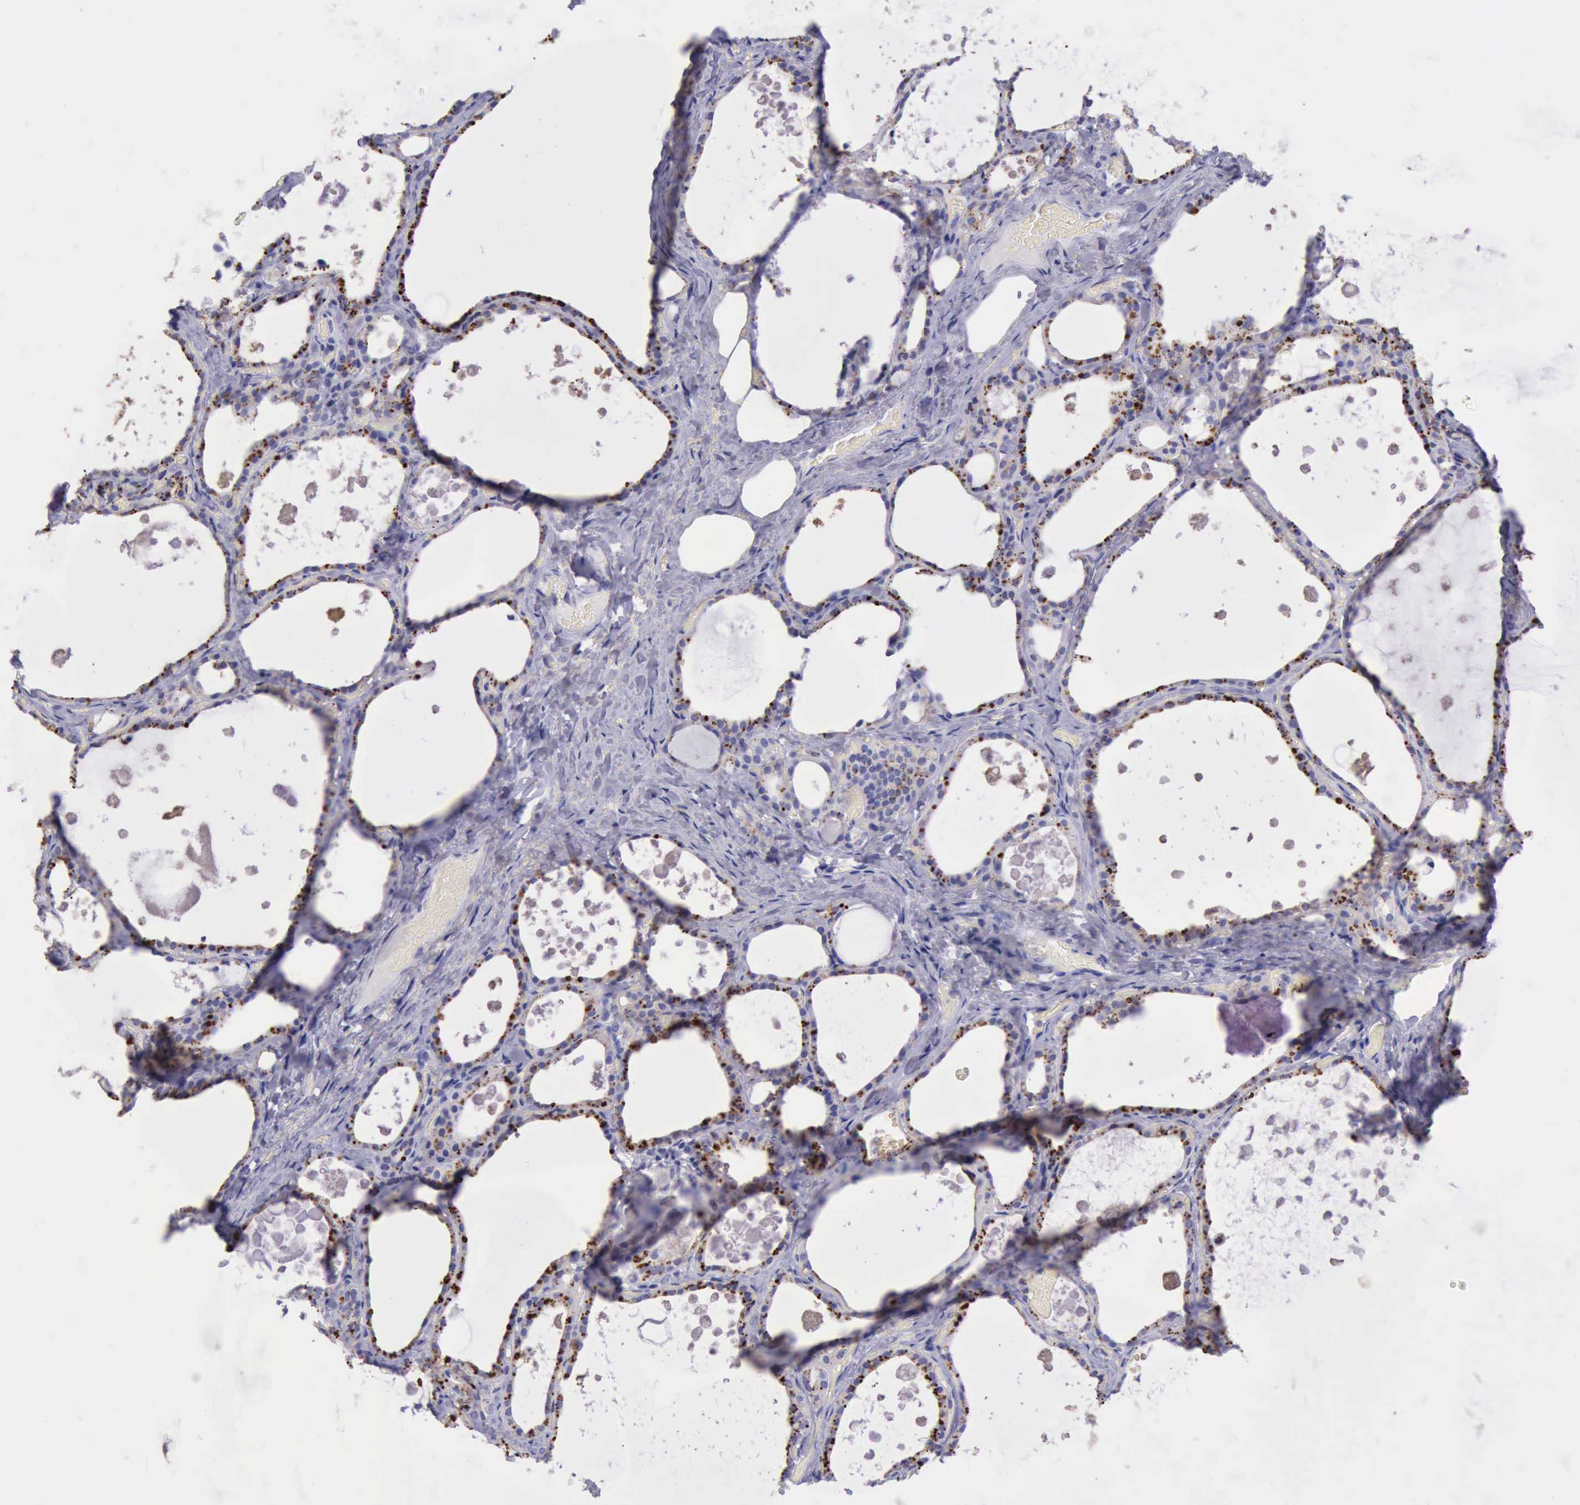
{"staining": {"intensity": "moderate", "quantity": "25%-75%", "location": "cytoplasmic/membranous"}, "tissue": "thyroid gland", "cell_type": "Glandular cells", "image_type": "normal", "snomed": [{"axis": "morphology", "description": "Normal tissue, NOS"}, {"axis": "topography", "description": "Thyroid gland"}], "caption": "High-power microscopy captured an immunohistochemistry photomicrograph of benign thyroid gland, revealing moderate cytoplasmic/membranous staining in approximately 25%-75% of glandular cells. The protein is shown in brown color, while the nuclei are stained blue.", "gene": "GLA", "patient": {"sex": "male", "age": 61}}